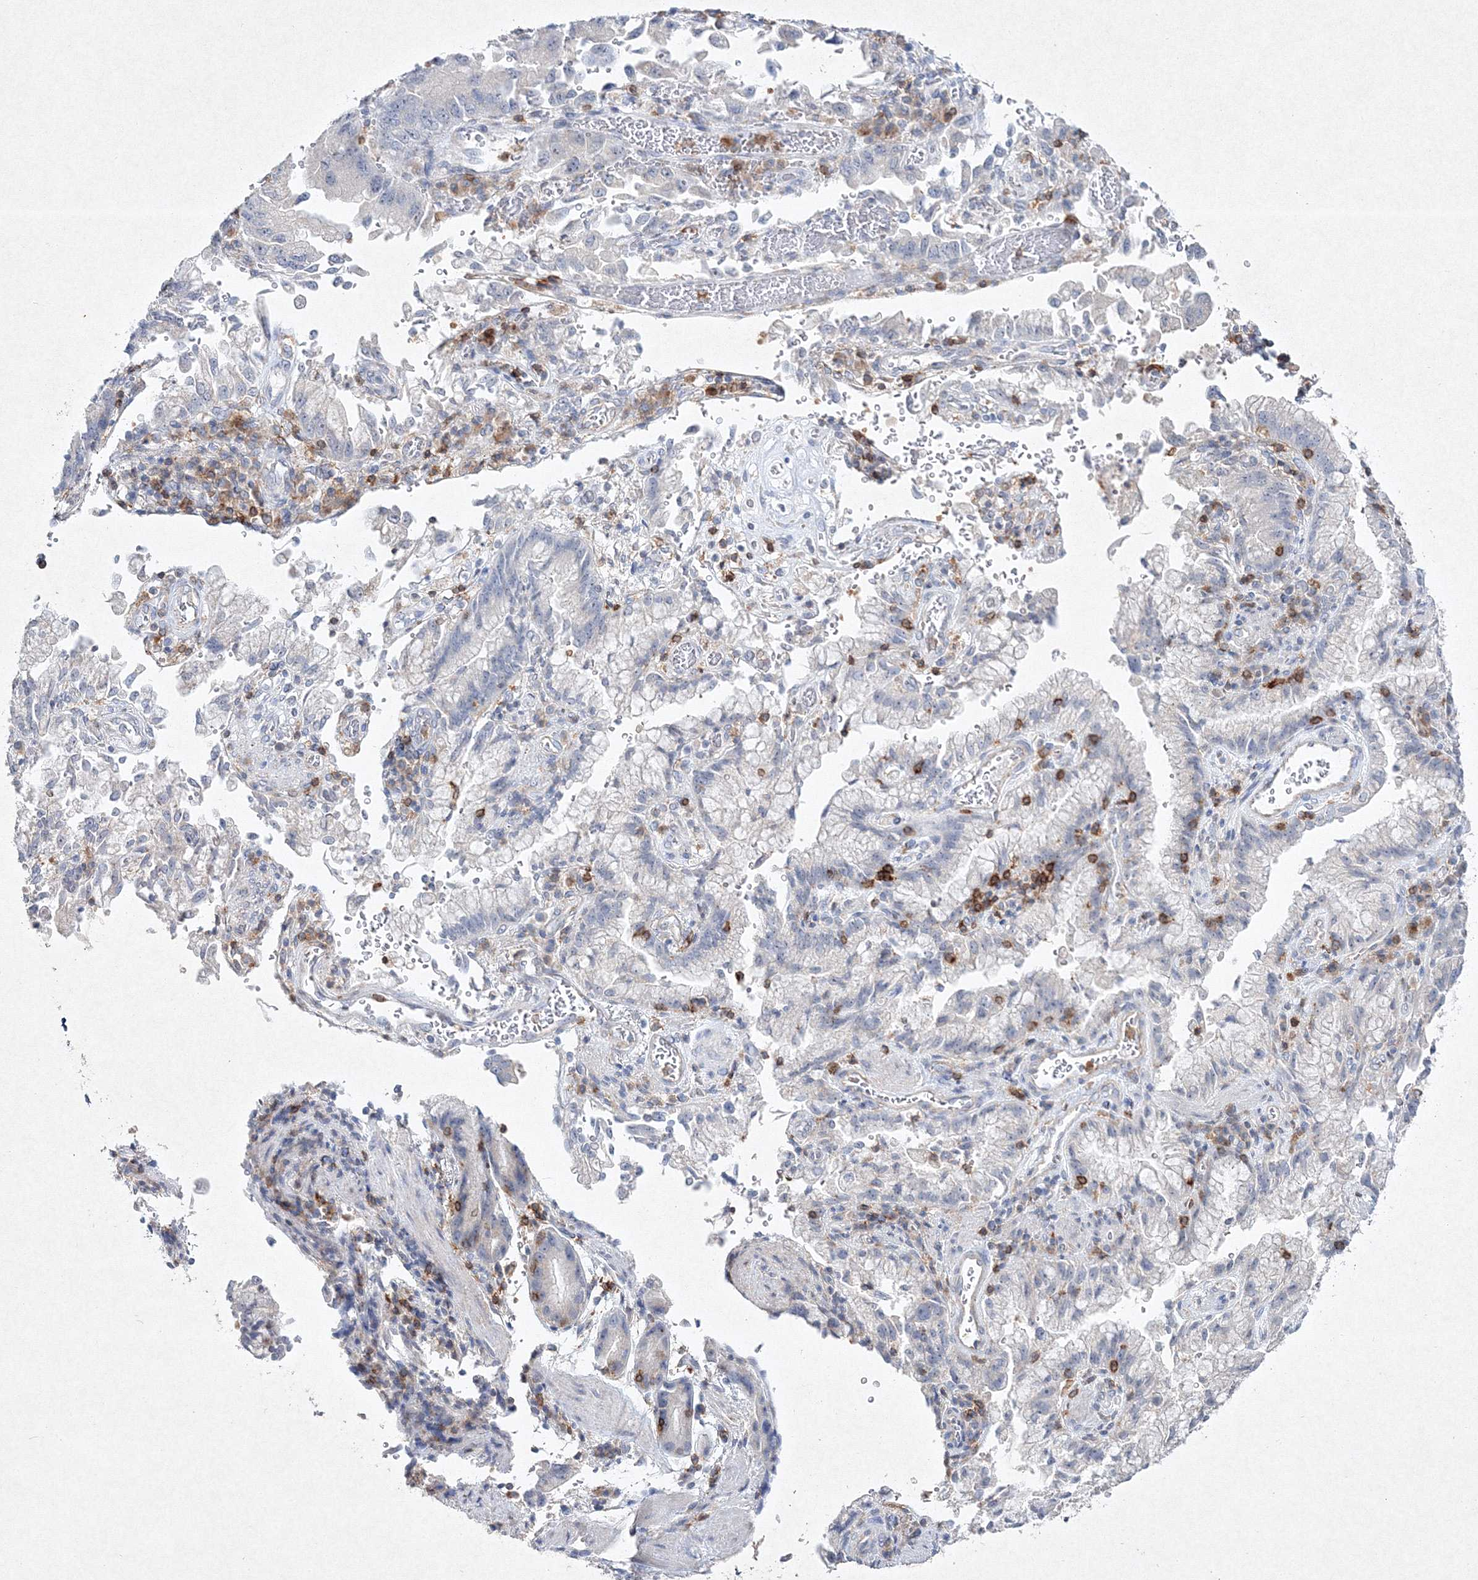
{"staining": {"intensity": "negative", "quantity": "none", "location": "none"}, "tissue": "stomach cancer", "cell_type": "Tumor cells", "image_type": "cancer", "snomed": [{"axis": "morphology", "description": "Adenocarcinoma, NOS"}, {"axis": "topography", "description": "Stomach"}], "caption": "DAB immunohistochemical staining of stomach cancer reveals no significant positivity in tumor cells. (DAB immunohistochemistry, high magnification).", "gene": "HCST", "patient": {"sex": "male", "age": 62}}